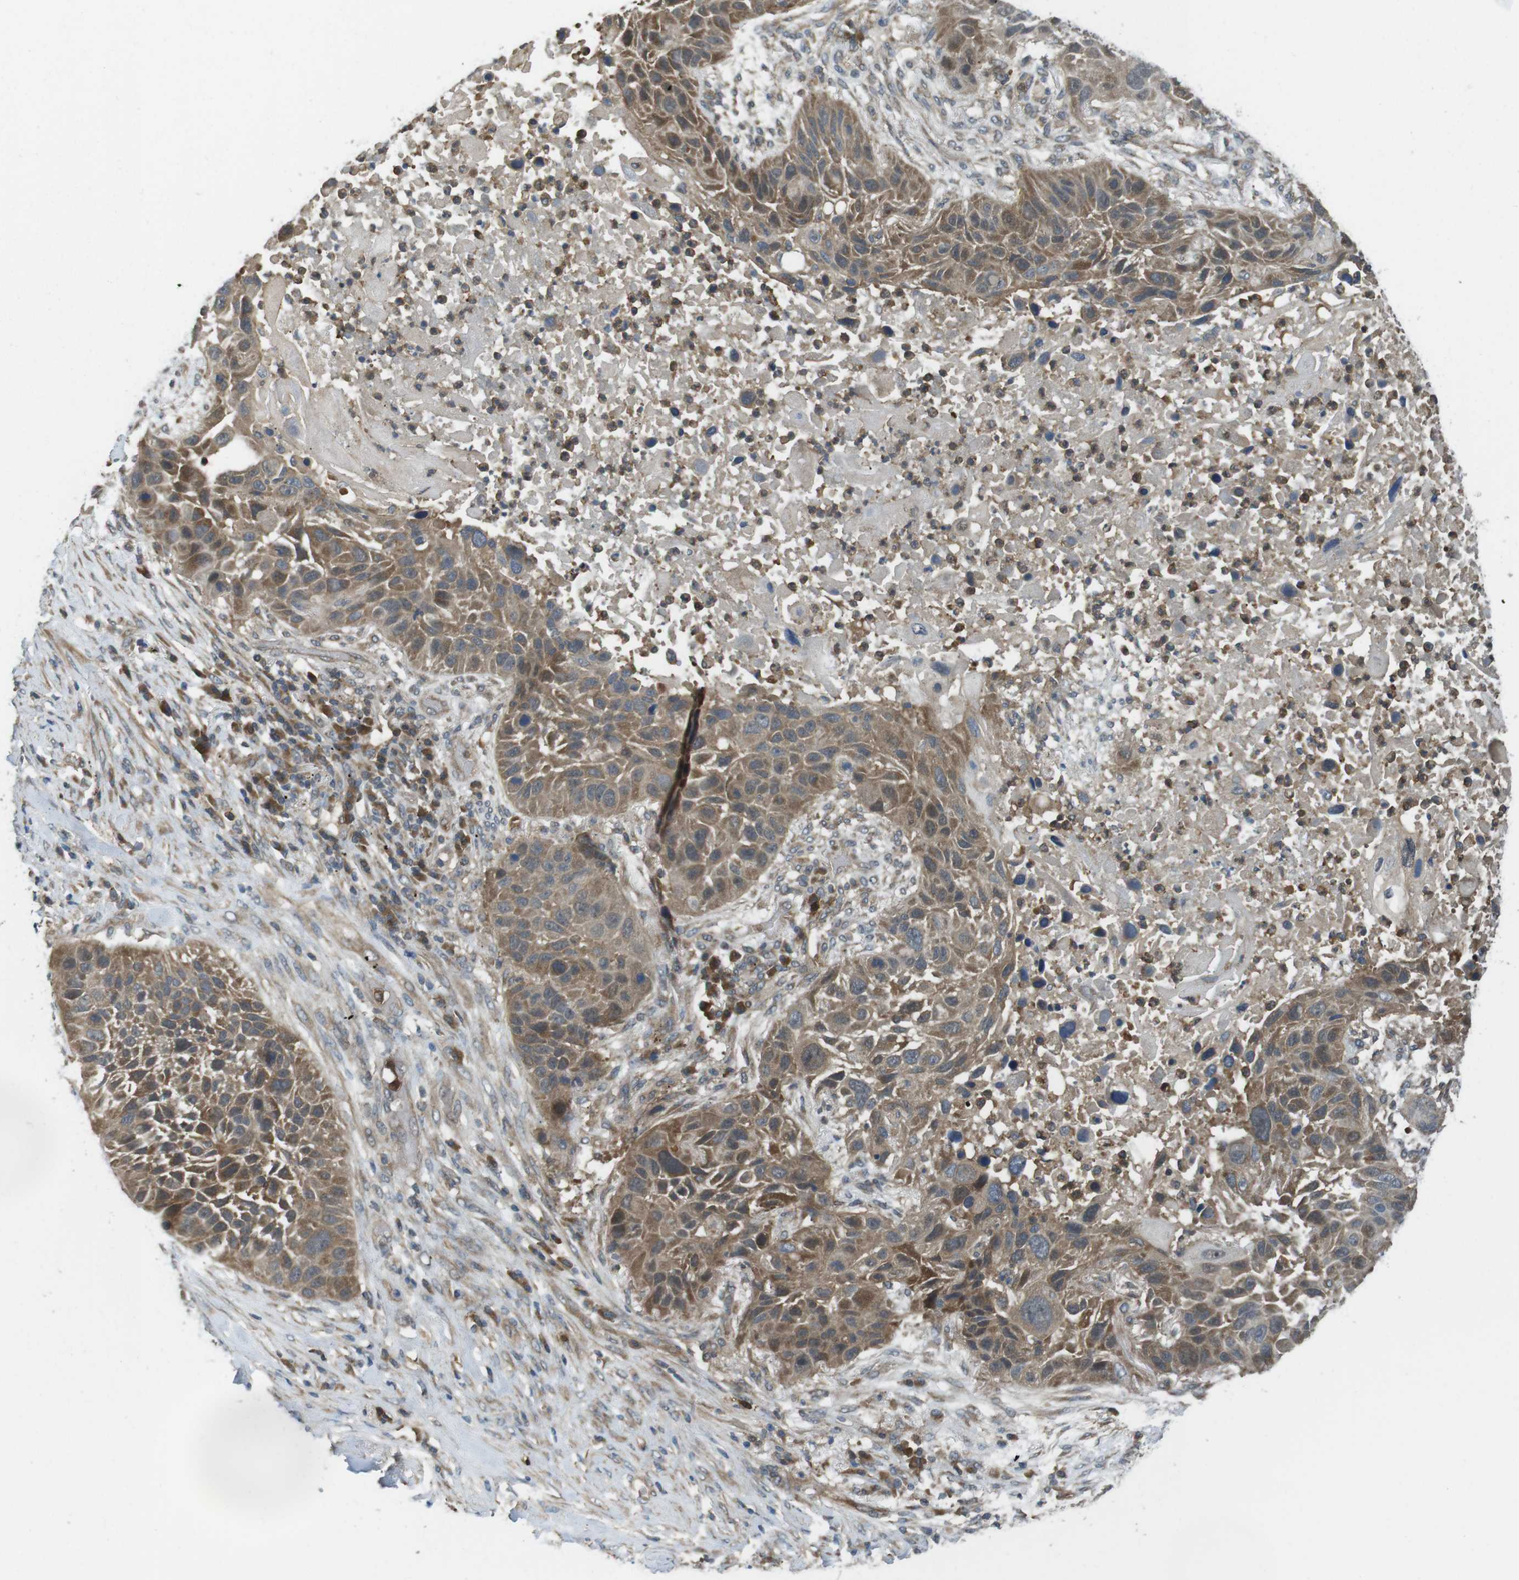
{"staining": {"intensity": "moderate", "quantity": ">75%", "location": "cytoplasmic/membranous"}, "tissue": "lung cancer", "cell_type": "Tumor cells", "image_type": "cancer", "snomed": [{"axis": "morphology", "description": "Squamous cell carcinoma, NOS"}, {"axis": "topography", "description": "Lung"}], "caption": "Immunohistochemistry (DAB) staining of human lung cancer shows moderate cytoplasmic/membranous protein staining in approximately >75% of tumor cells.", "gene": "LRRC3B", "patient": {"sex": "male", "age": 57}}